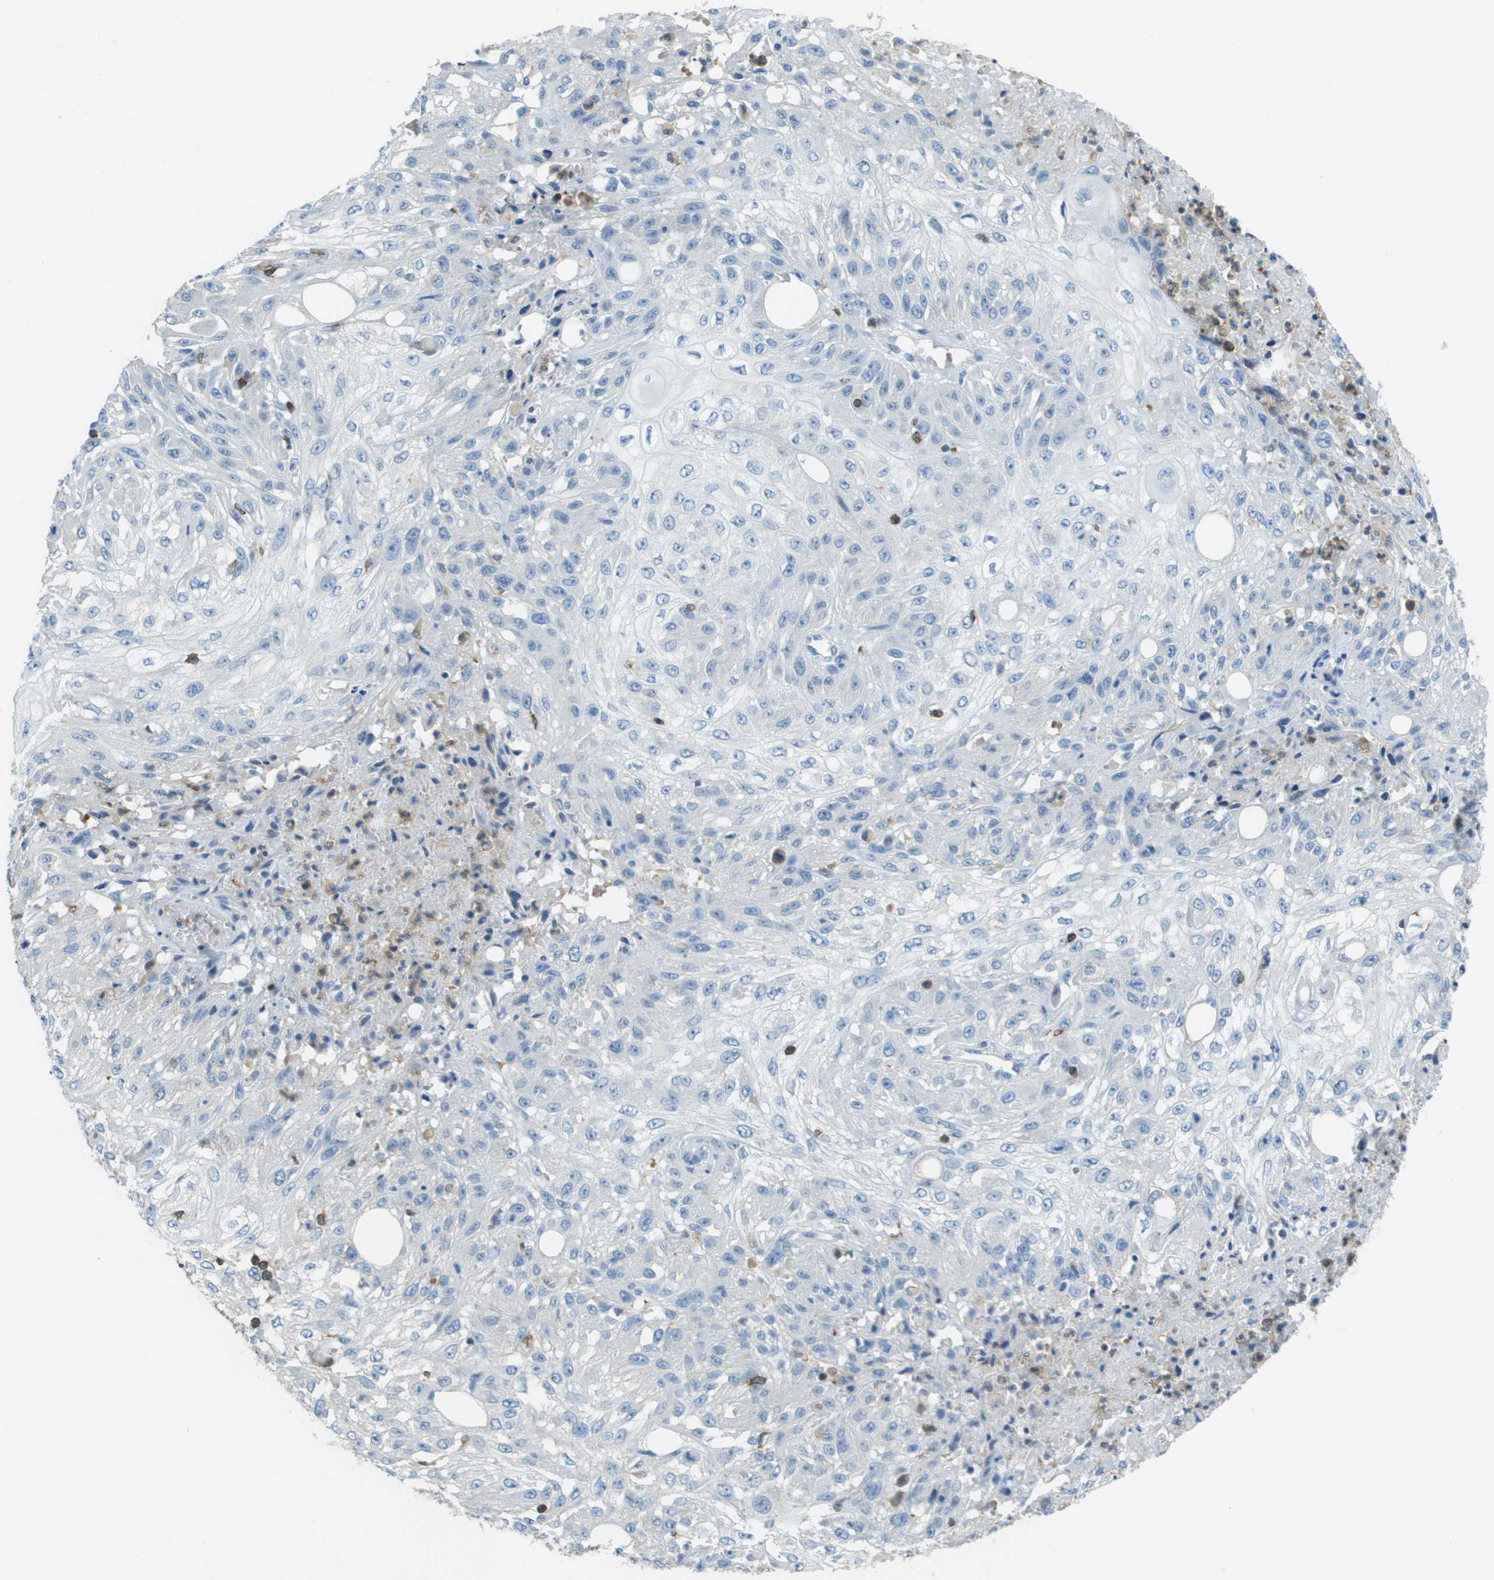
{"staining": {"intensity": "negative", "quantity": "none", "location": "none"}, "tissue": "skin cancer", "cell_type": "Tumor cells", "image_type": "cancer", "snomed": [{"axis": "morphology", "description": "Squamous cell carcinoma, NOS"}, {"axis": "morphology", "description": "Squamous cell carcinoma, metastatic, NOS"}, {"axis": "topography", "description": "Skin"}, {"axis": "topography", "description": "Lymph node"}], "caption": "Metastatic squamous cell carcinoma (skin) was stained to show a protein in brown. There is no significant staining in tumor cells.", "gene": "APBB1IP", "patient": {"sex": "male", "age": 75}}